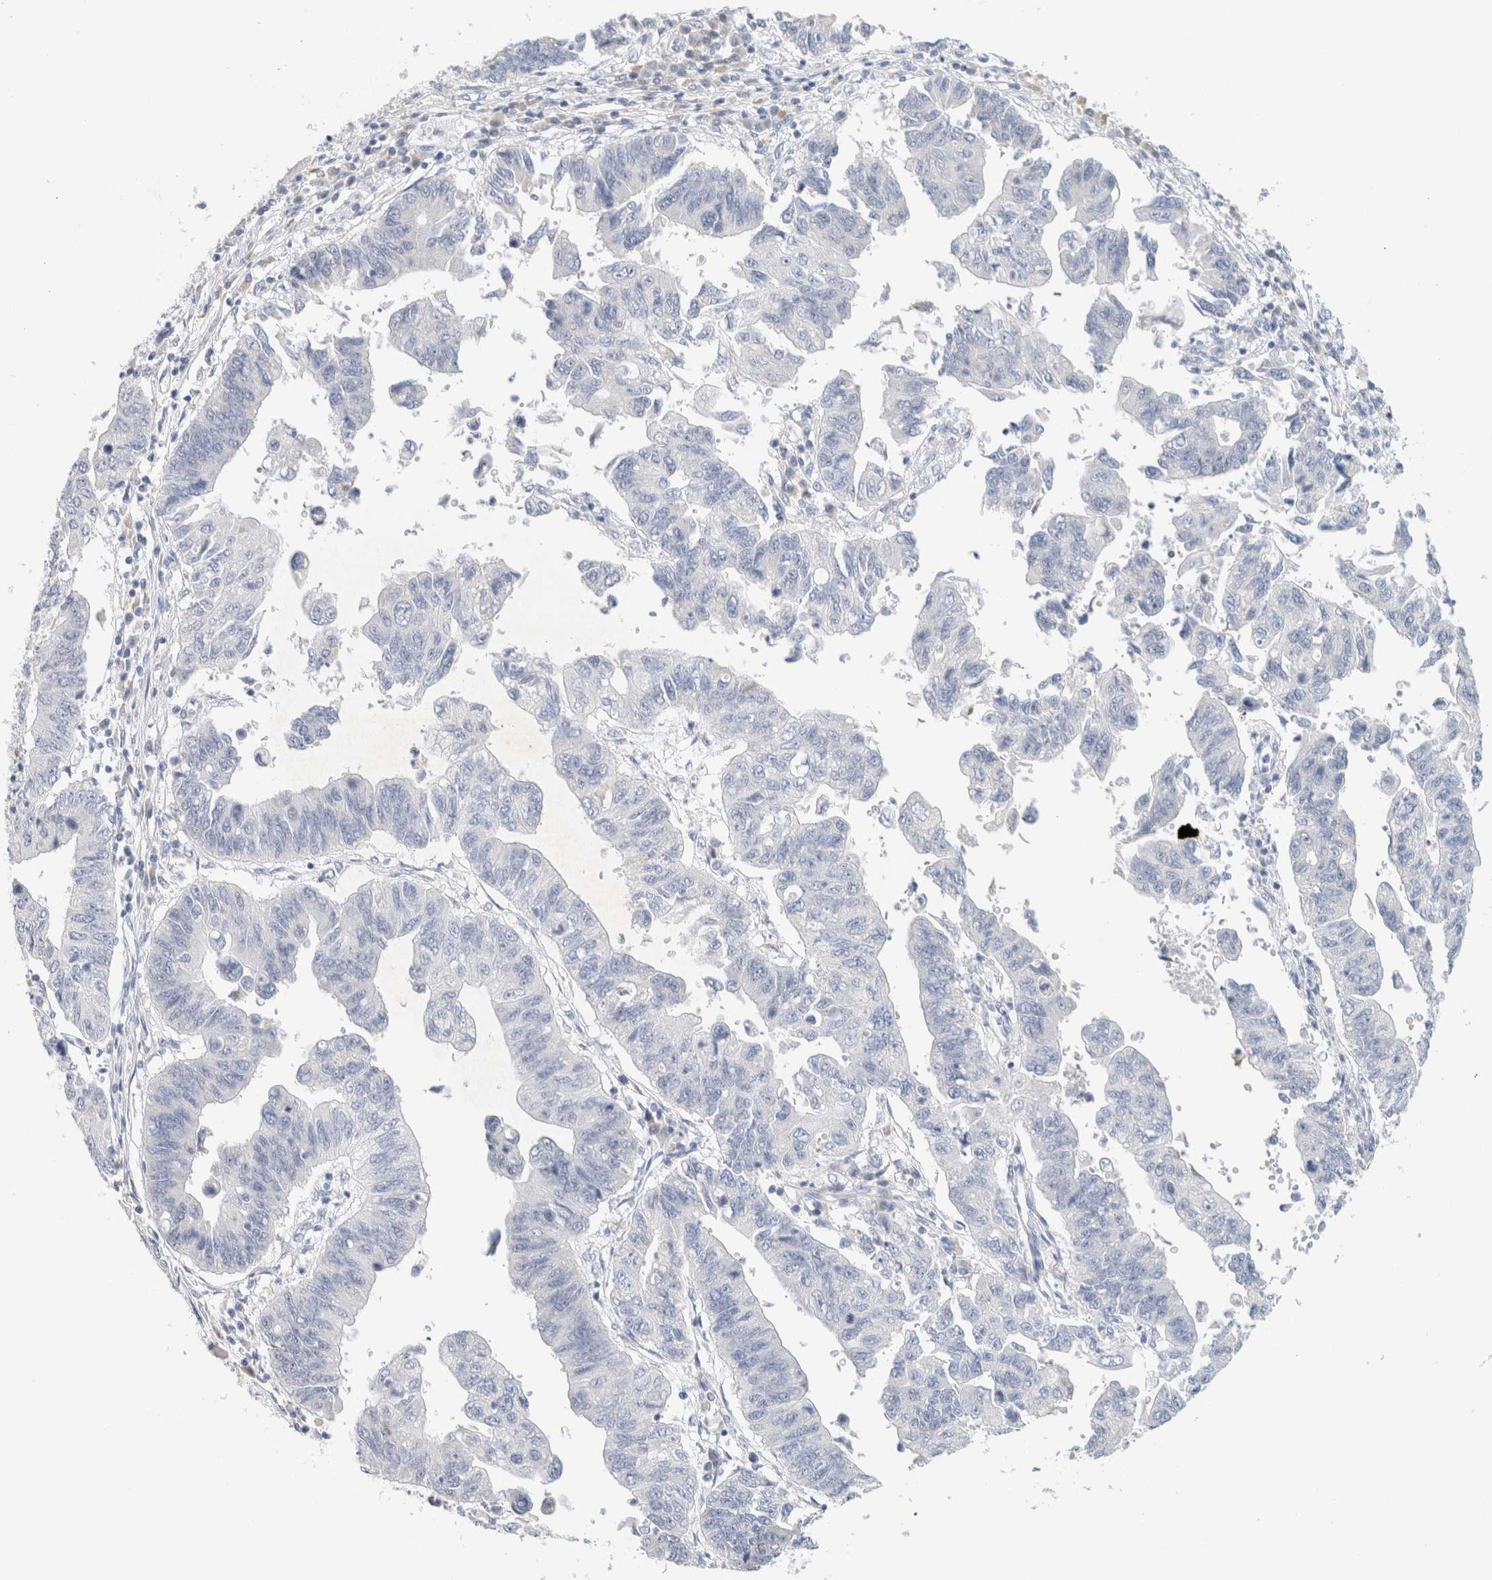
{"staining": {"intensity": "negative", "quantity": "none", "location": "none"}, "tissue": "stomach cancer", "cell_type": "Tumor cells", "image_type": "cancer", "snomed": [{"axis": "morphology", "description": "Adenocarcinoma, NOS"}, {"axis": "topography", "description": "Stomach"}], "caption": "Immunohistochemistry (IHC) photomicrograph of human stomach adenocarcinoma stained for a protein (brown), which exhibits no expression in tumor cells. (Stains: DAB IHC with hematoxylin counter stain, Microscopy: brightfield microscopy at high magnification).", "gene": "NEFM", "patient": {"sex": "male", "age": 59}}